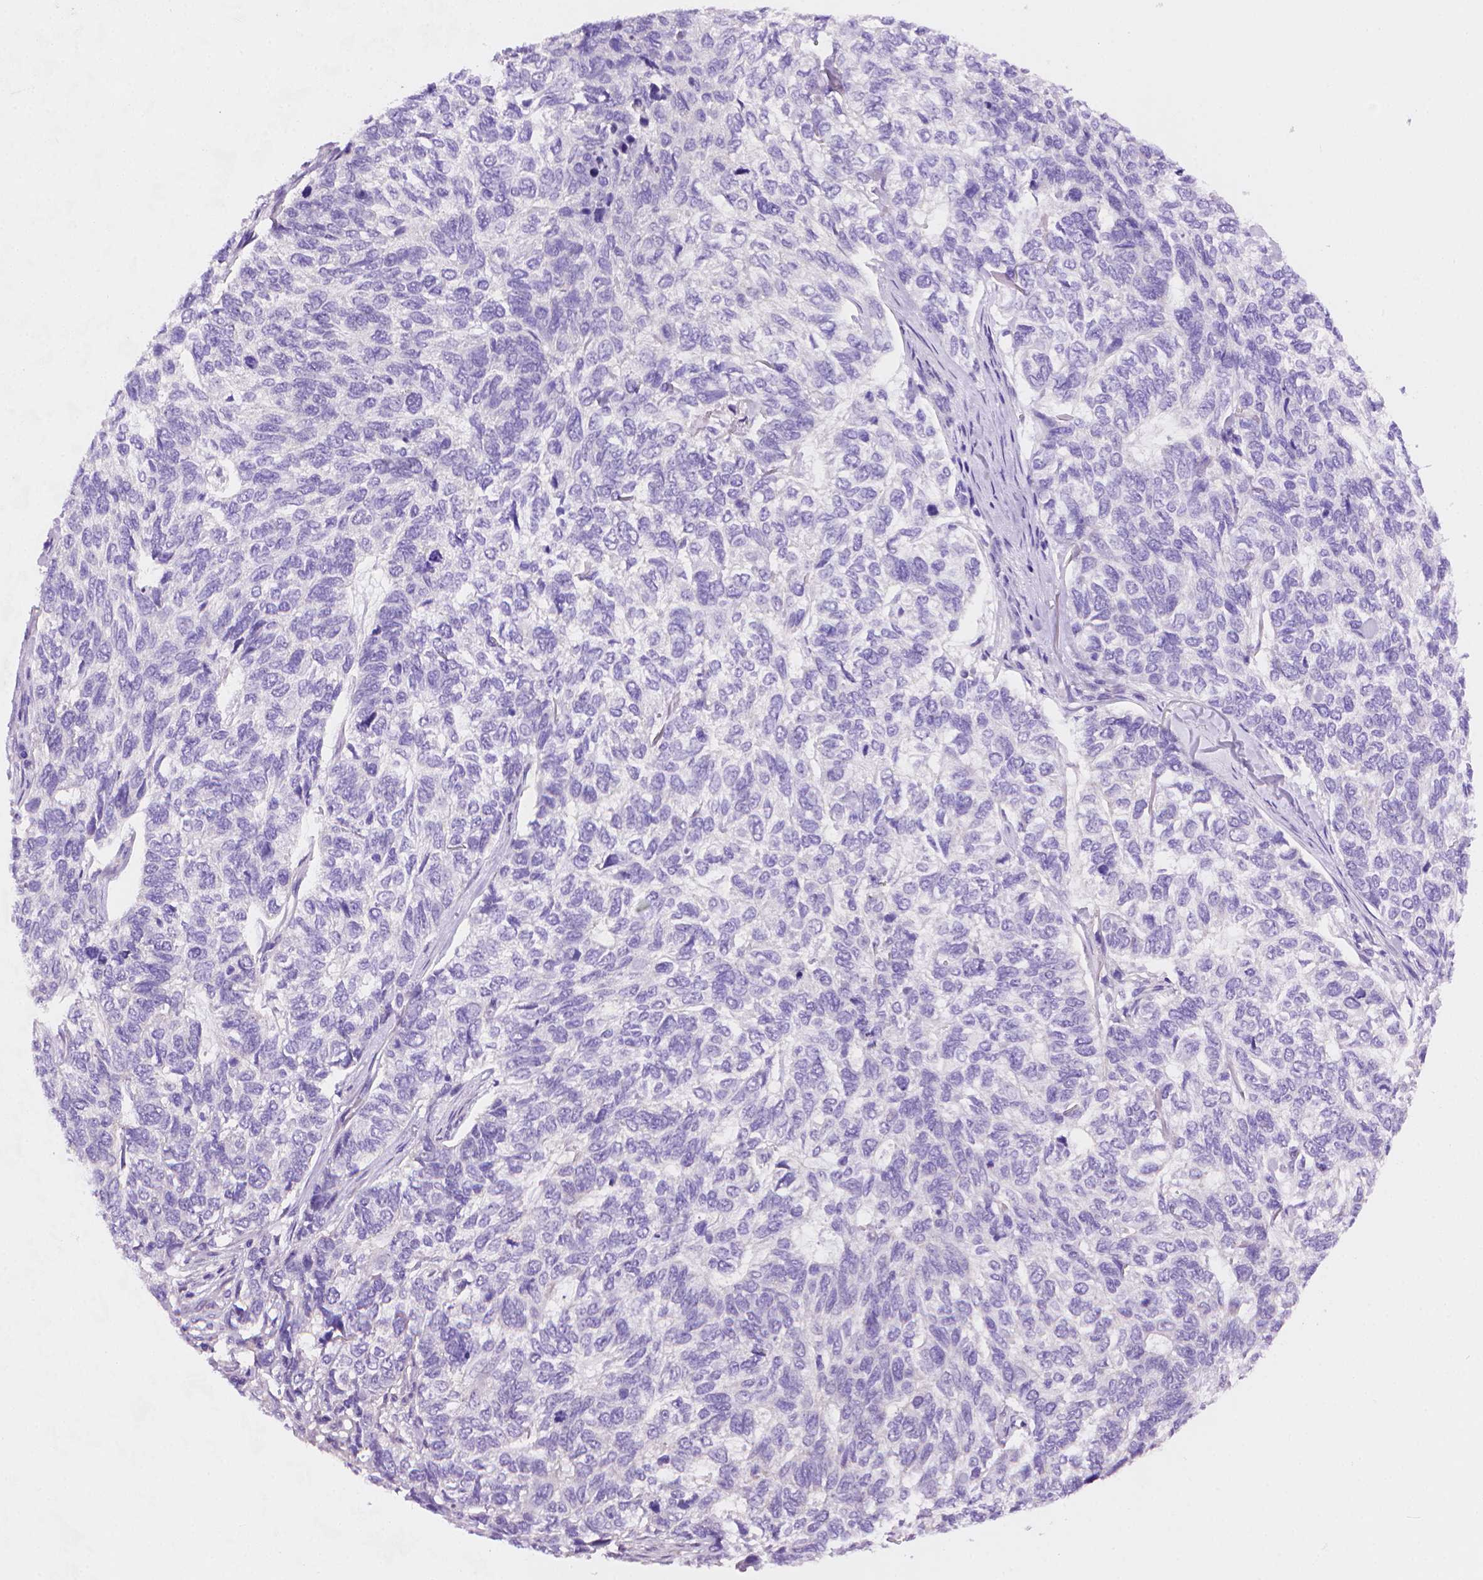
{"staining": {"intensity": "negative", "quantity": "none", "location": "none"}, "tissue": "skin cancer", "cell_type": "Tumor cells", "image_type": "cancer", "snomed": [{"axis": "morphology", "description": "Basal cell carcinoma"}, {"axis": "topography", "description": "Skin"}], "caption": "Photomicrograph shows no significant protein expression in tumor cells of skin cancer.", "gene": "AMMECR1", "patient": {"sex": "female", "age": 65}}